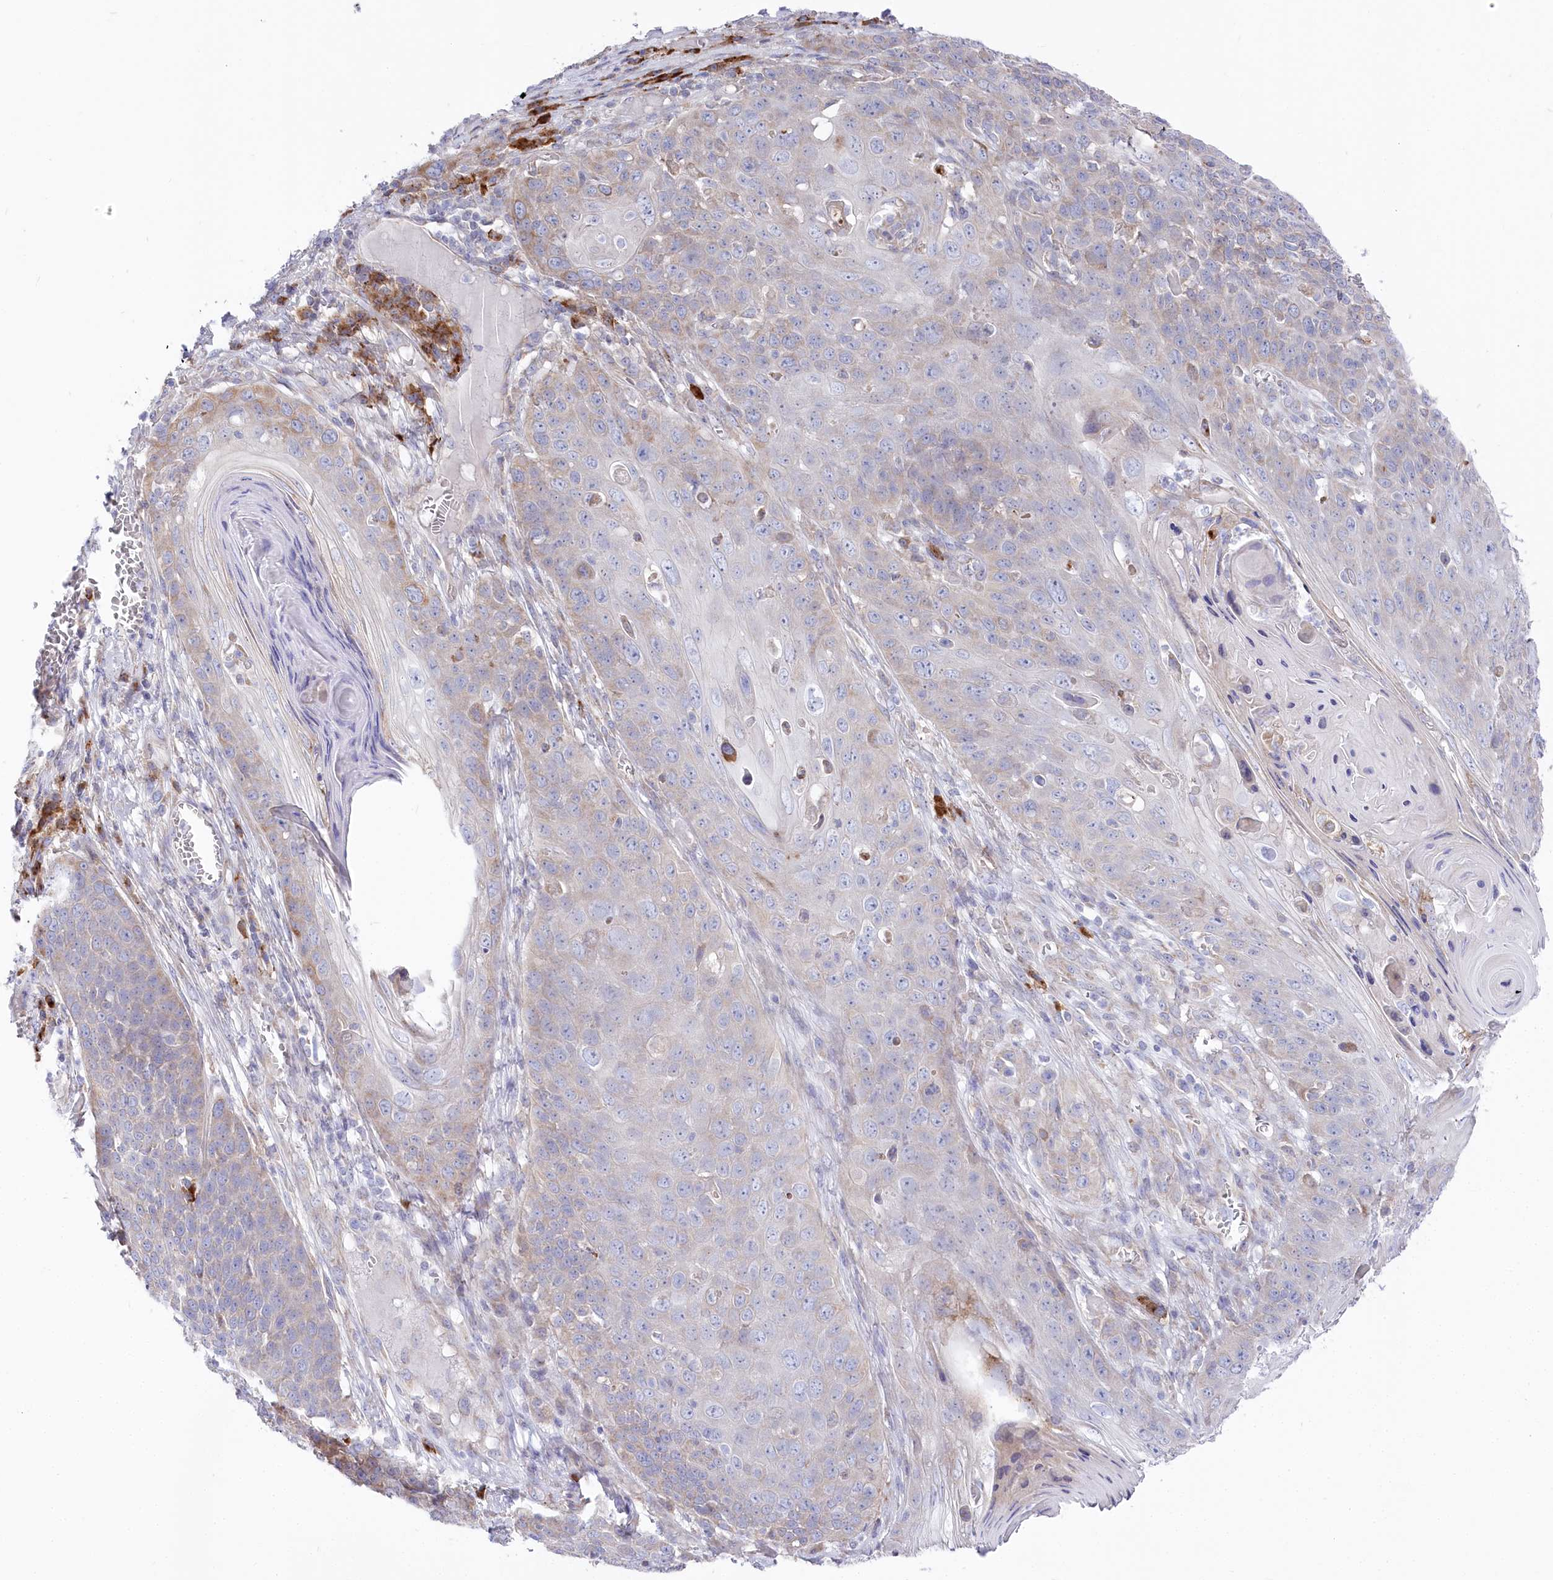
{"staining": {"intensity": "weak", "quantity": "<25%", "location": "cytoplasmic/membranous"}, "tissue": "skin cancer", "cell_type": "Tumor cells", "image_type": "cancer", "snomed": [{"axis": "morphology", "description": "Squamous cell carcinoma, NOS"}, {"axis": "topography", "description": "Skin"}], "caption": "The IHC image has no significant positivity in tumor cells of squamous cell carcinoma (skin) tissue.", "gene": "POGLUT1", "patient": {"sex": "male", "age": 55}}